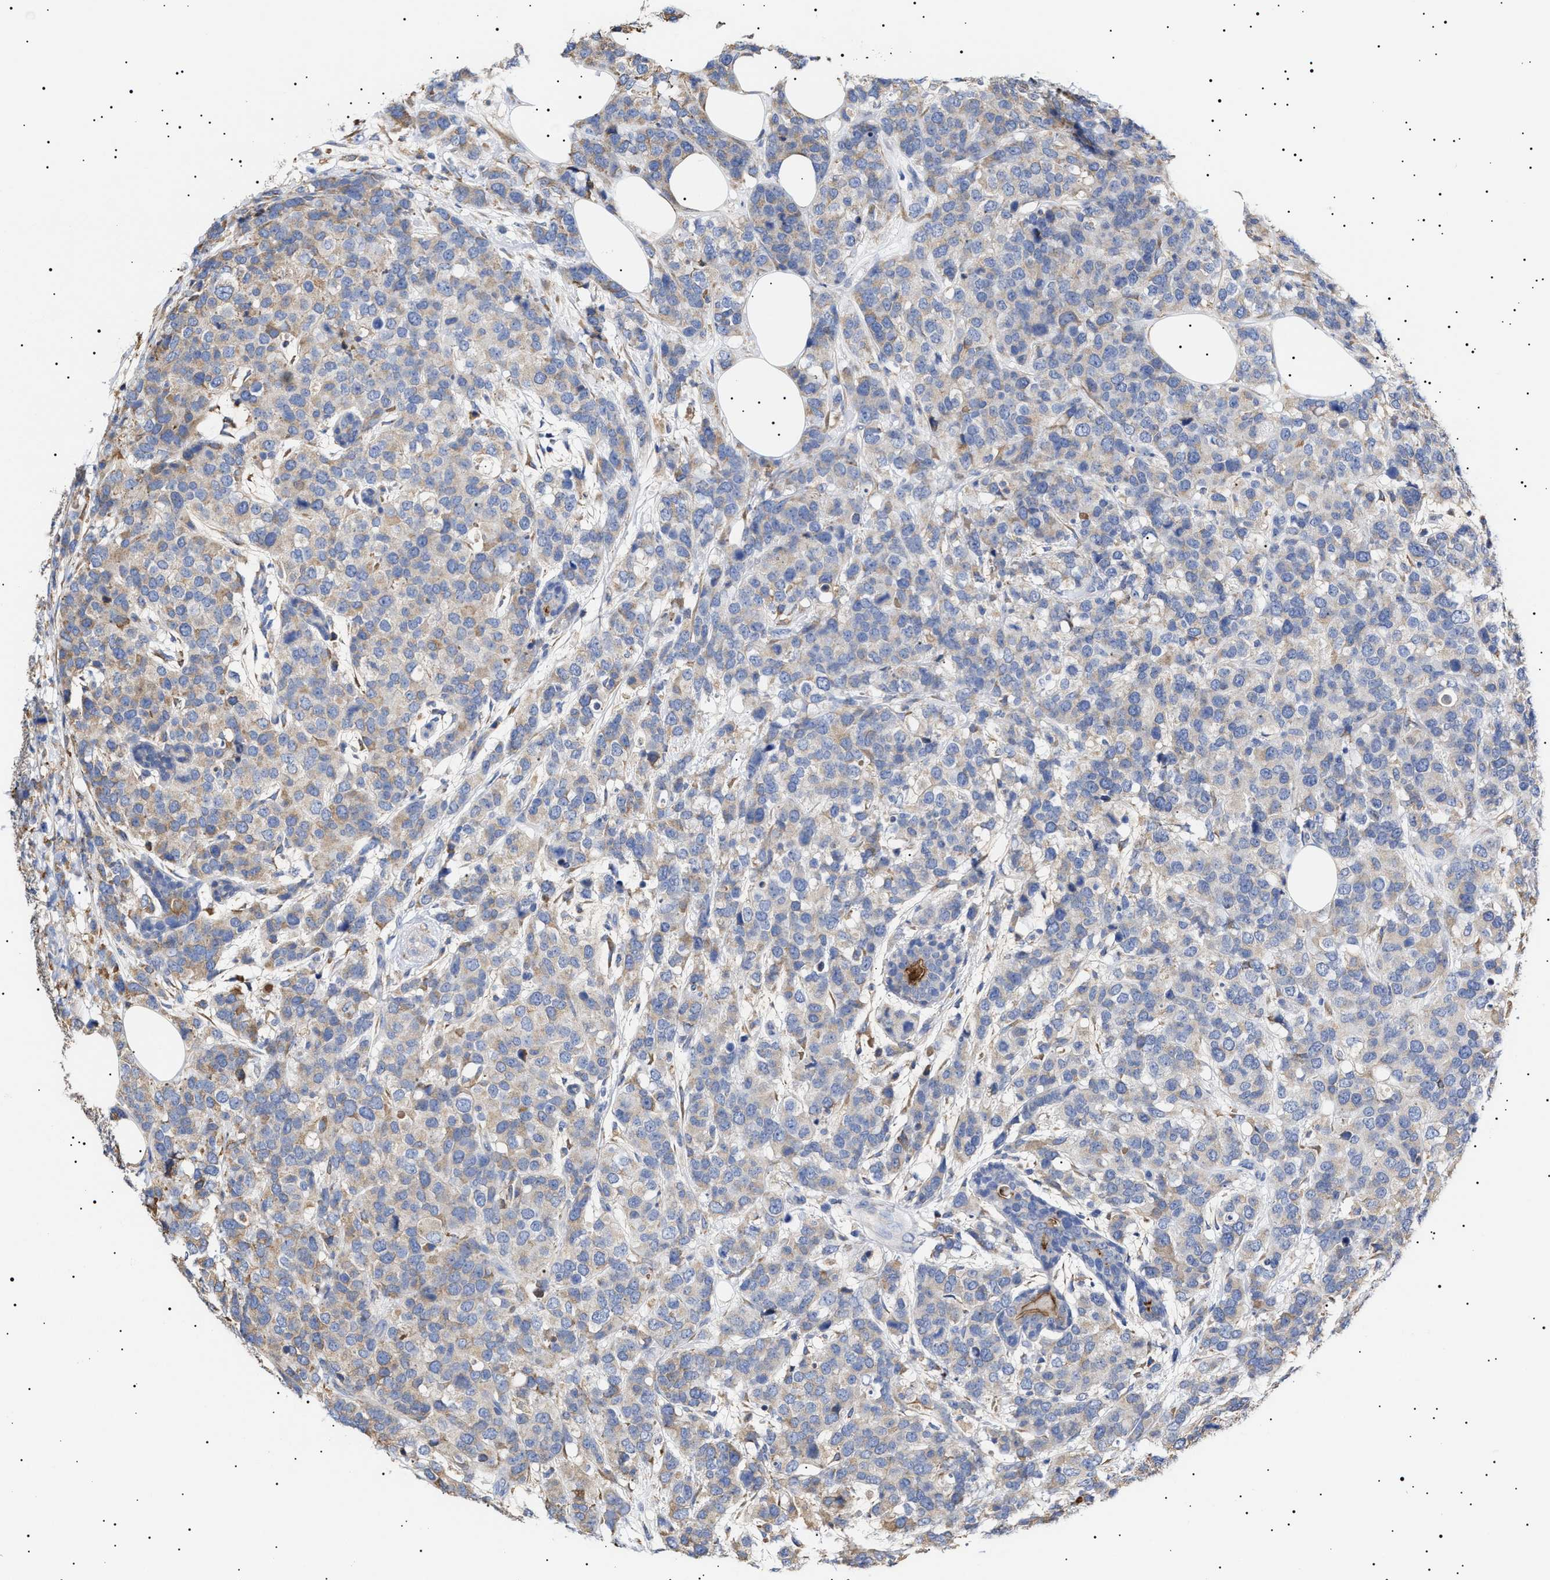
{"staining": {"intensity": "weak", "quantity": "25%-75%", "location": "cytoplasmic/membranous"}, "tissue": "breast cancer", "cell_type": "Tumor cells", "image_type": "cancer", "snomed": [{"axis": "morphology", "description": "Lobular carcinoma"}, {"axis": "topography", "description": "Breast"}], "caption": "High-magnification brightfield microscopy of breast cancer stained with DAB (3,3'-diaminobenzidine) (brown) and counterstained with hematoxylin (blue). tumor cells exhibit weak cytoplasmic/membranous positivity is seen in about25%-75% of cells.", "gene": "ERCC6L2", "patient": {"sex": "female", "age": 59}}